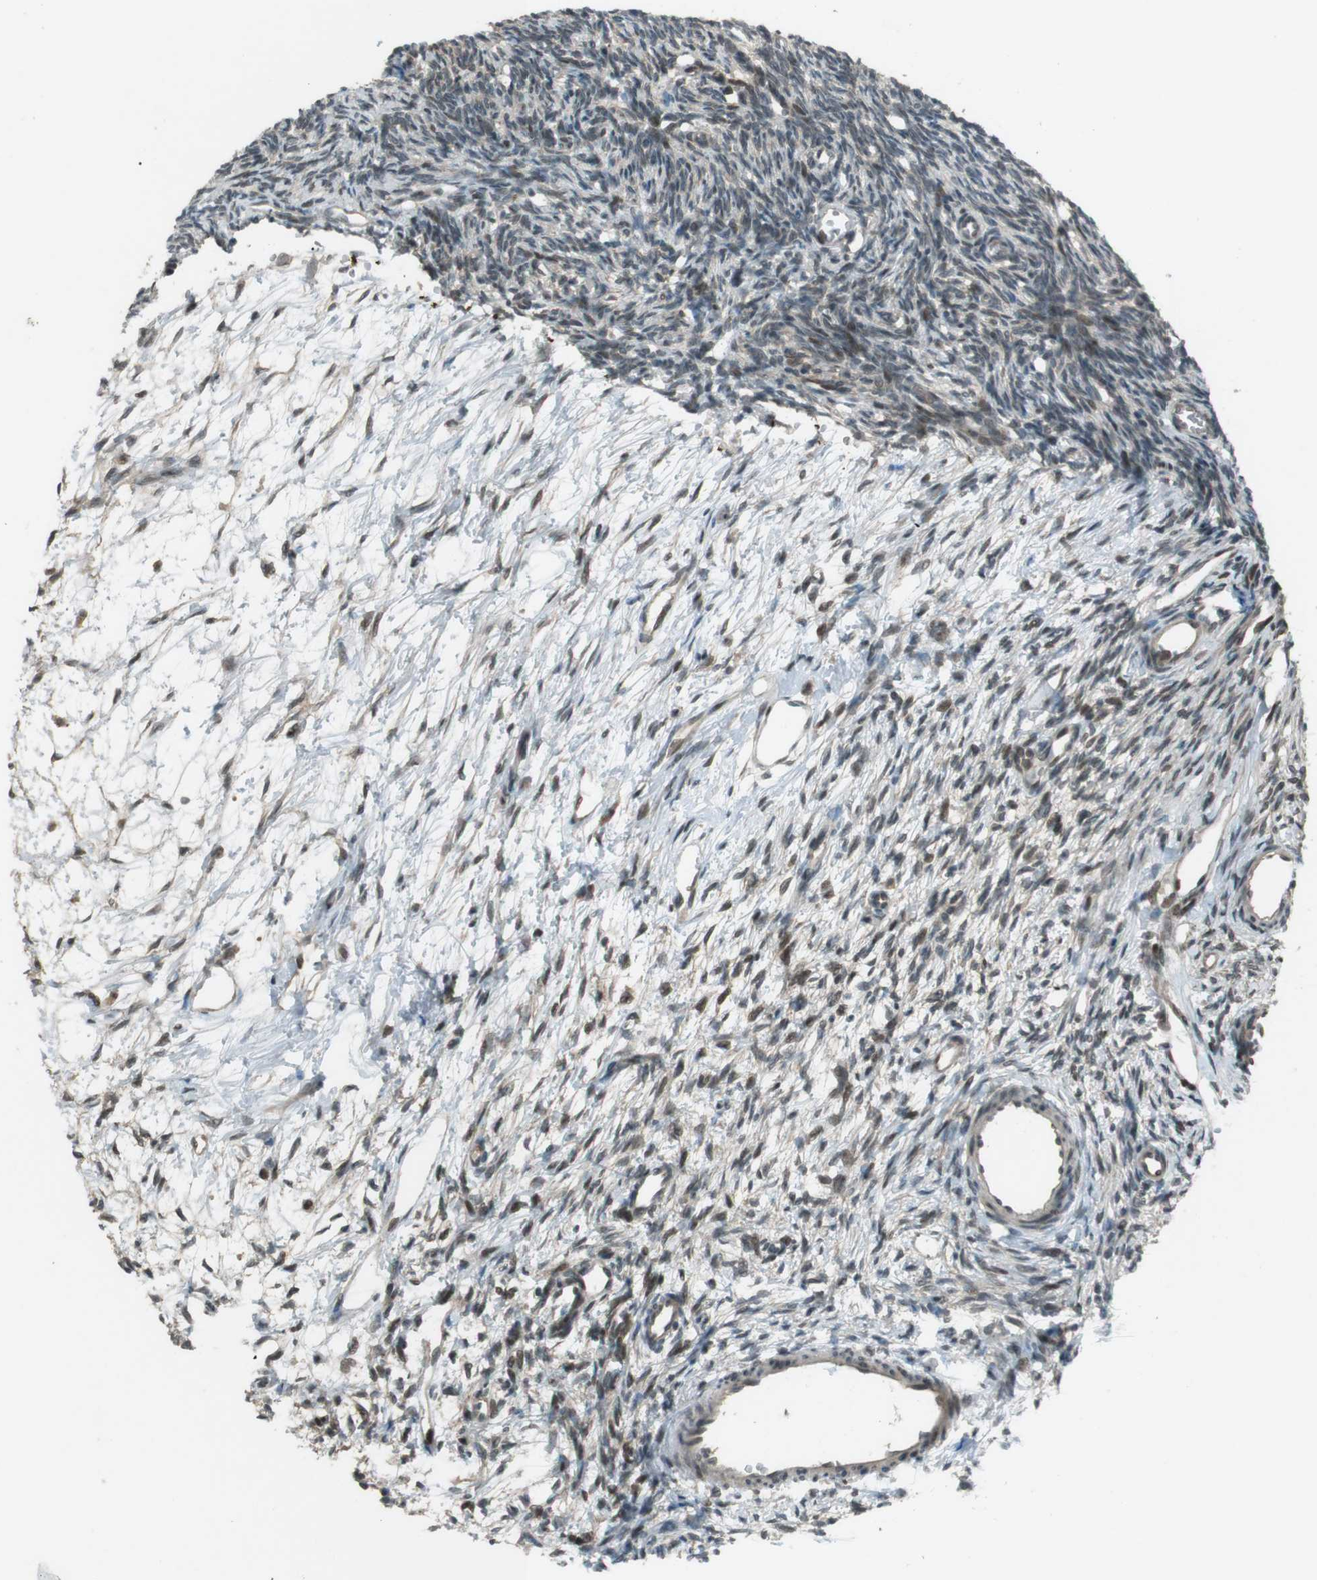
{"staining": {"intensity": "weak", "quantity": "25%-75%", "location": "cytoplasmic/membranous"}, "tissue": "ovary", "cell_type": "Ovarian stroma cells", "image_type": "normal", "snomed": [{"axis": "morphology", "description": "Normal tissue, NOS"}, {"axis": "topography", "description": "Ovary"}], "caption": "The micrograph reveals staining of unremarkable ovary, revealing weak cytoplasmic/membranous protein expression (brown color) within ovarian stroma cells.", "gene": "SLITRK5", "patient": {"sex": "female", "age": 33}}